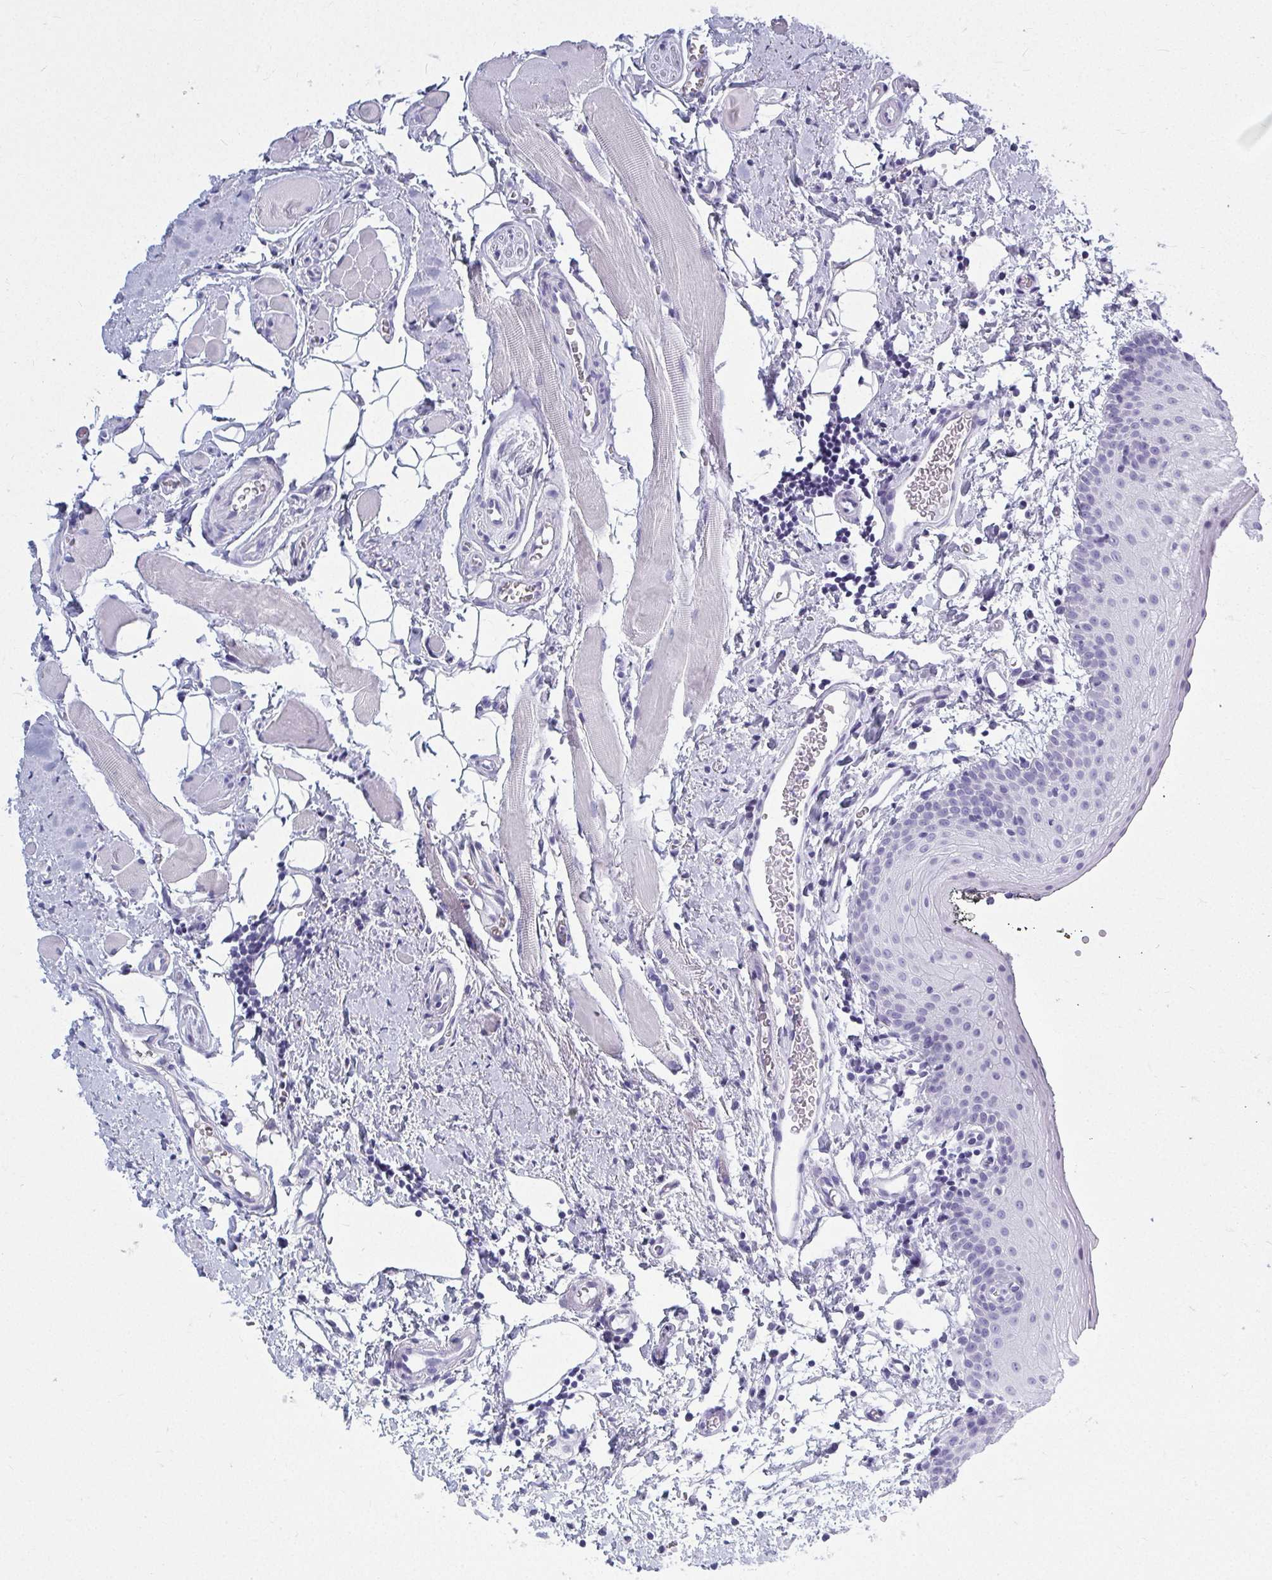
{"staining": {"intensity": "negative", "quantity": "none", "location": "none"}, "tissue": "oral mucosa", "cell_type": "Squamous epithelial cells", "image_type": "normal", "snomed": [{"axis": "morphology", "description": "Normal tissue, NOS"}, {"axis": "morphology", "description": "Squamous cell carcinoma, NOS"}, {"axis": "topography", "description": "Oral tissue"}, {"axis": "topography", "description": "Head-Neck"}], "caption": "Squamous epithelial cells are negative for brown protein staining in normal oral mucosa. Brightfield microscopy of immunohistochemistry stained with DAB (brown) and hematoxylin (blue), captured at high magnification.", "gene": "QDPR", "patient": {"sex": "male", "age": 58}}